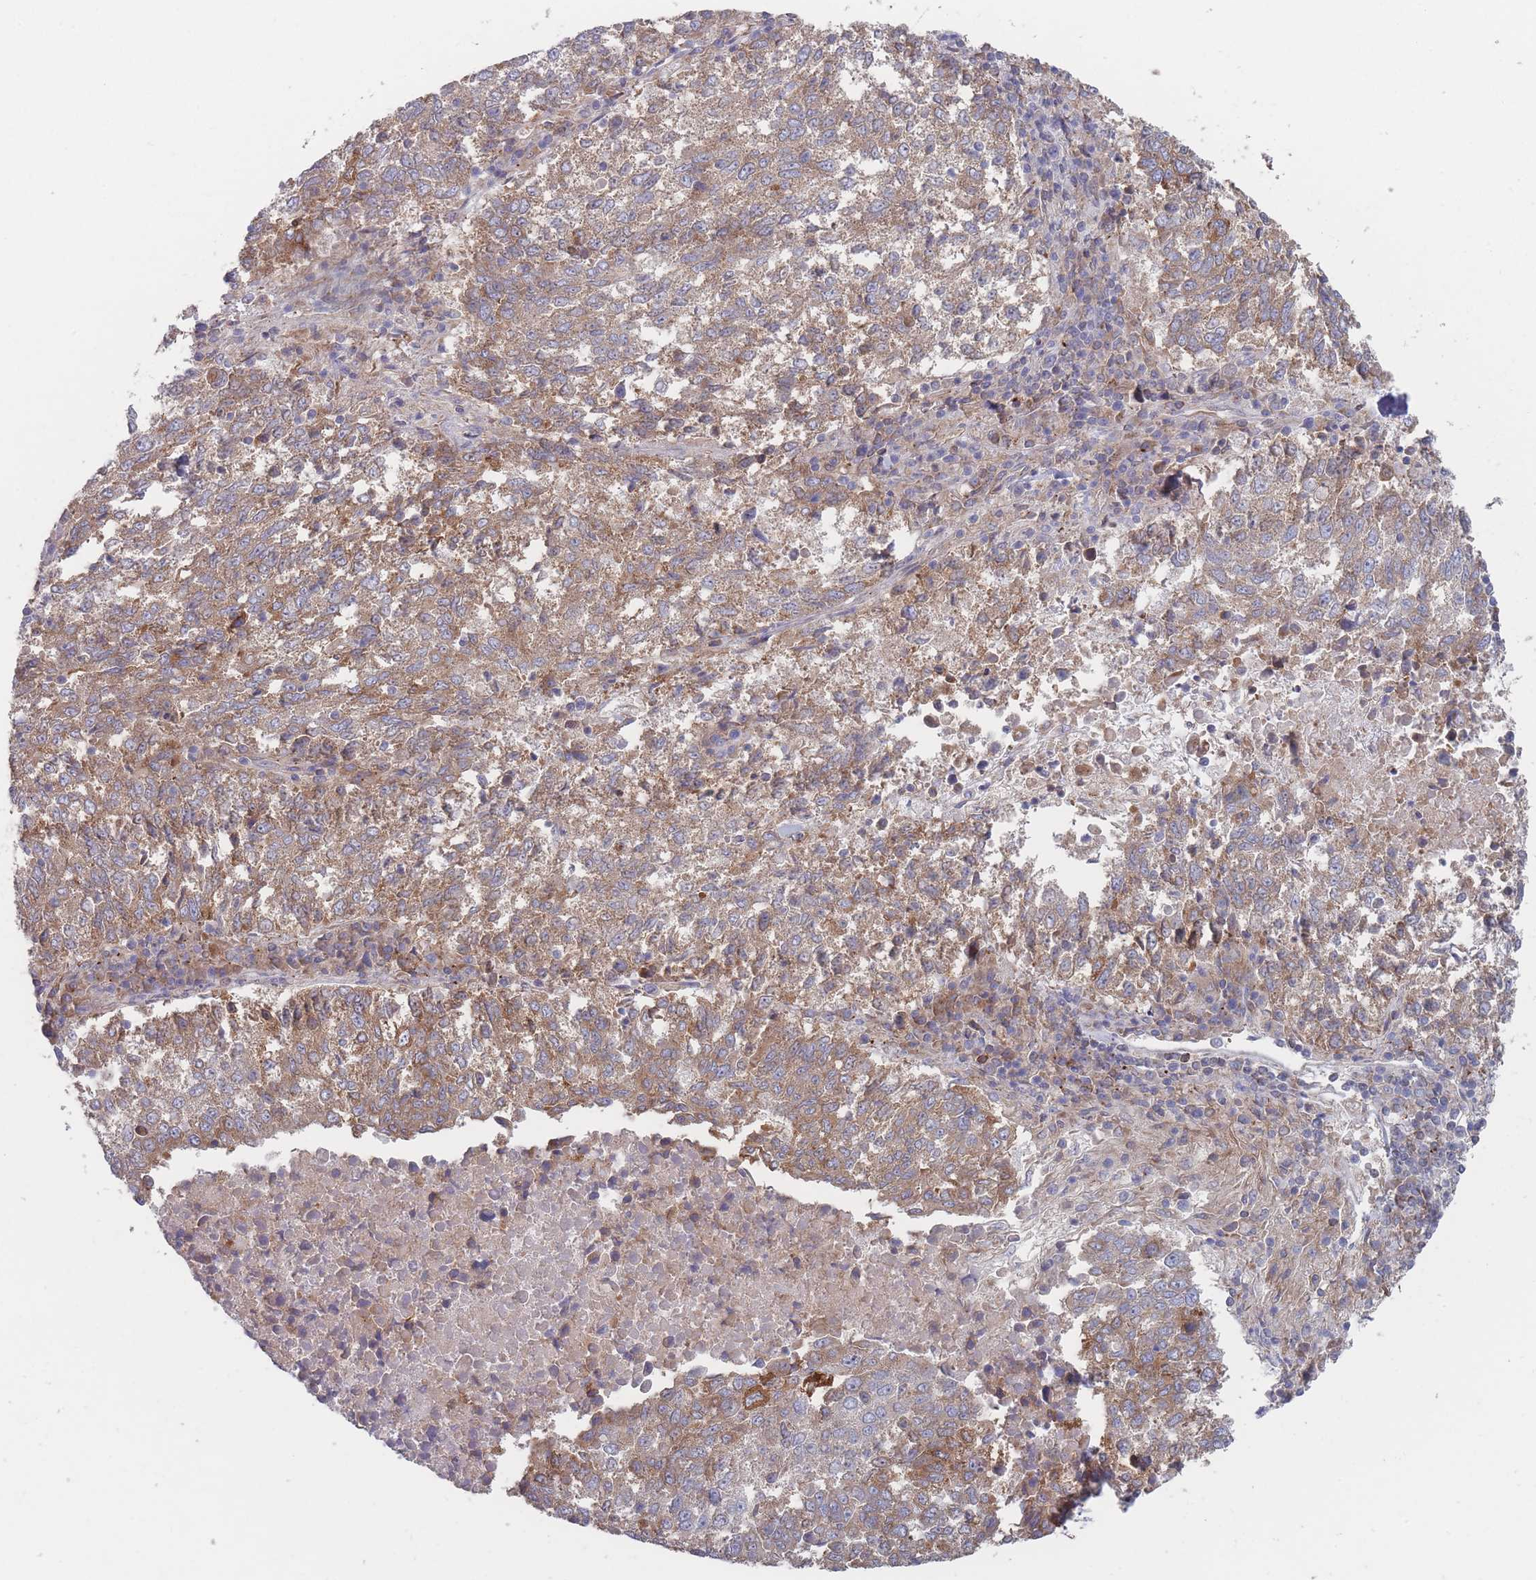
{"staining": {"intensity": "moderate", "quantity": ">75%", "location": "cytoplasmic/membranous"}, "tissue": "lung cancer", "cell_type": "Tumor cells", "image_type": "cancer", "snomed": [{"axis": "morphology", "description": "Squamous cell carcinoma, NOS"}, {"axis": "topography", "description": "Lung"}], "caption": "Lung squamous cell carcinoma was stained to show a protein in brown. There is medium levels of moderate cytoplasmic/membranous staining in about >75% of tumor cells.", "gene": "KDSR", "patient": {"sex": "male", "age": 73}}